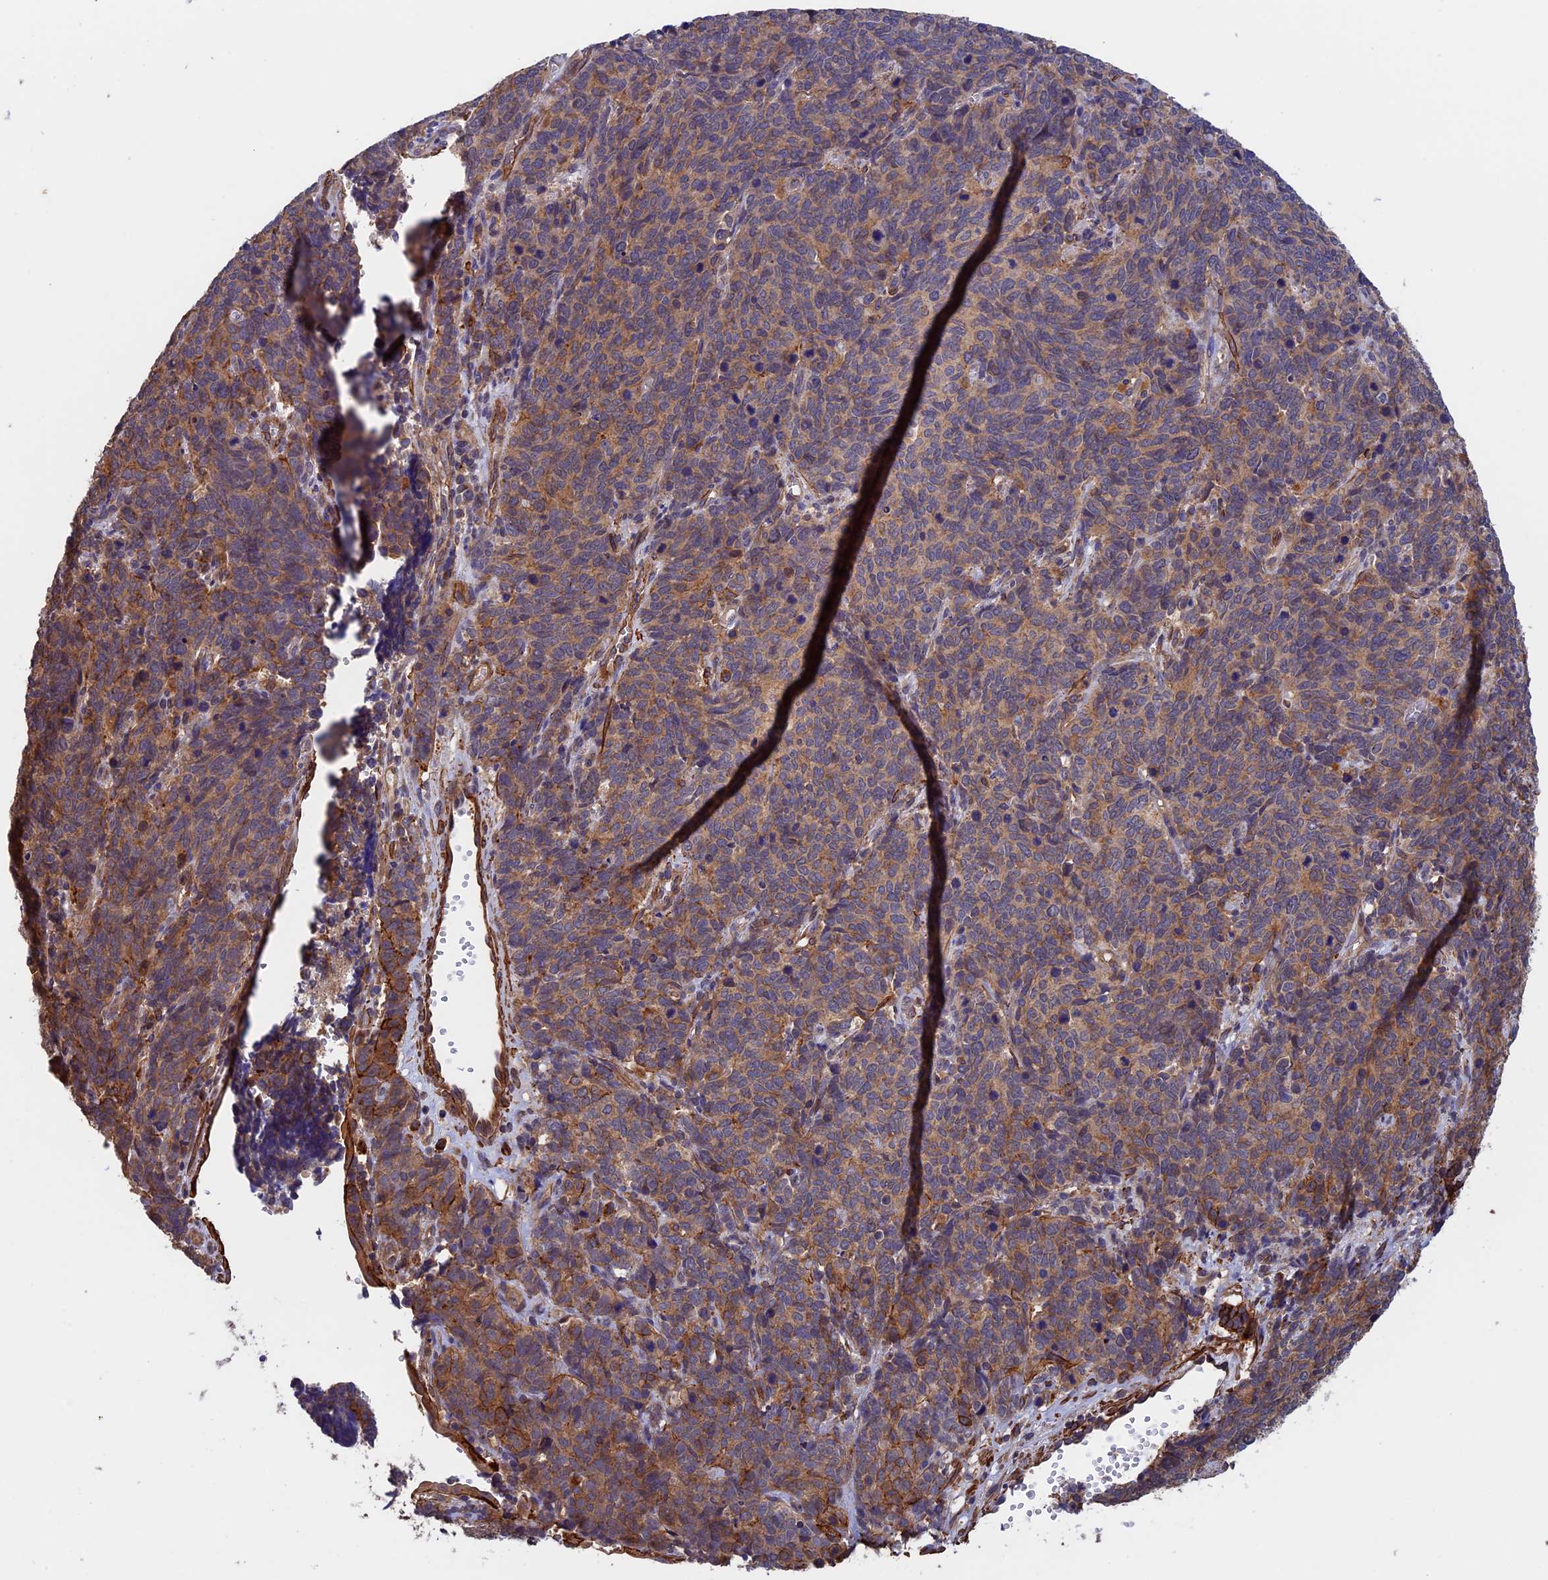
{"staining": {"intensity": "moderate", "quantity": "25%-75%", "location": "cytoplasmic/membranous"}, "tissue": "cervical cancer", "cell_type": "Tumor cells", "image_type": "cancer", "snomed": [{"axis": "morphology", "description": "Squamous cell carcinoma, NOS"}, {"axis": "topography", "description": "Cervix"}], "caption": "A brown stain highlights moderate cytoplasmic/membranous staining of a protein in human cervical cancer (squamous cell carcinoma) tumor cells.", "gene": "SLC9A5", "patient": {"sex": "female", "age": 60}}